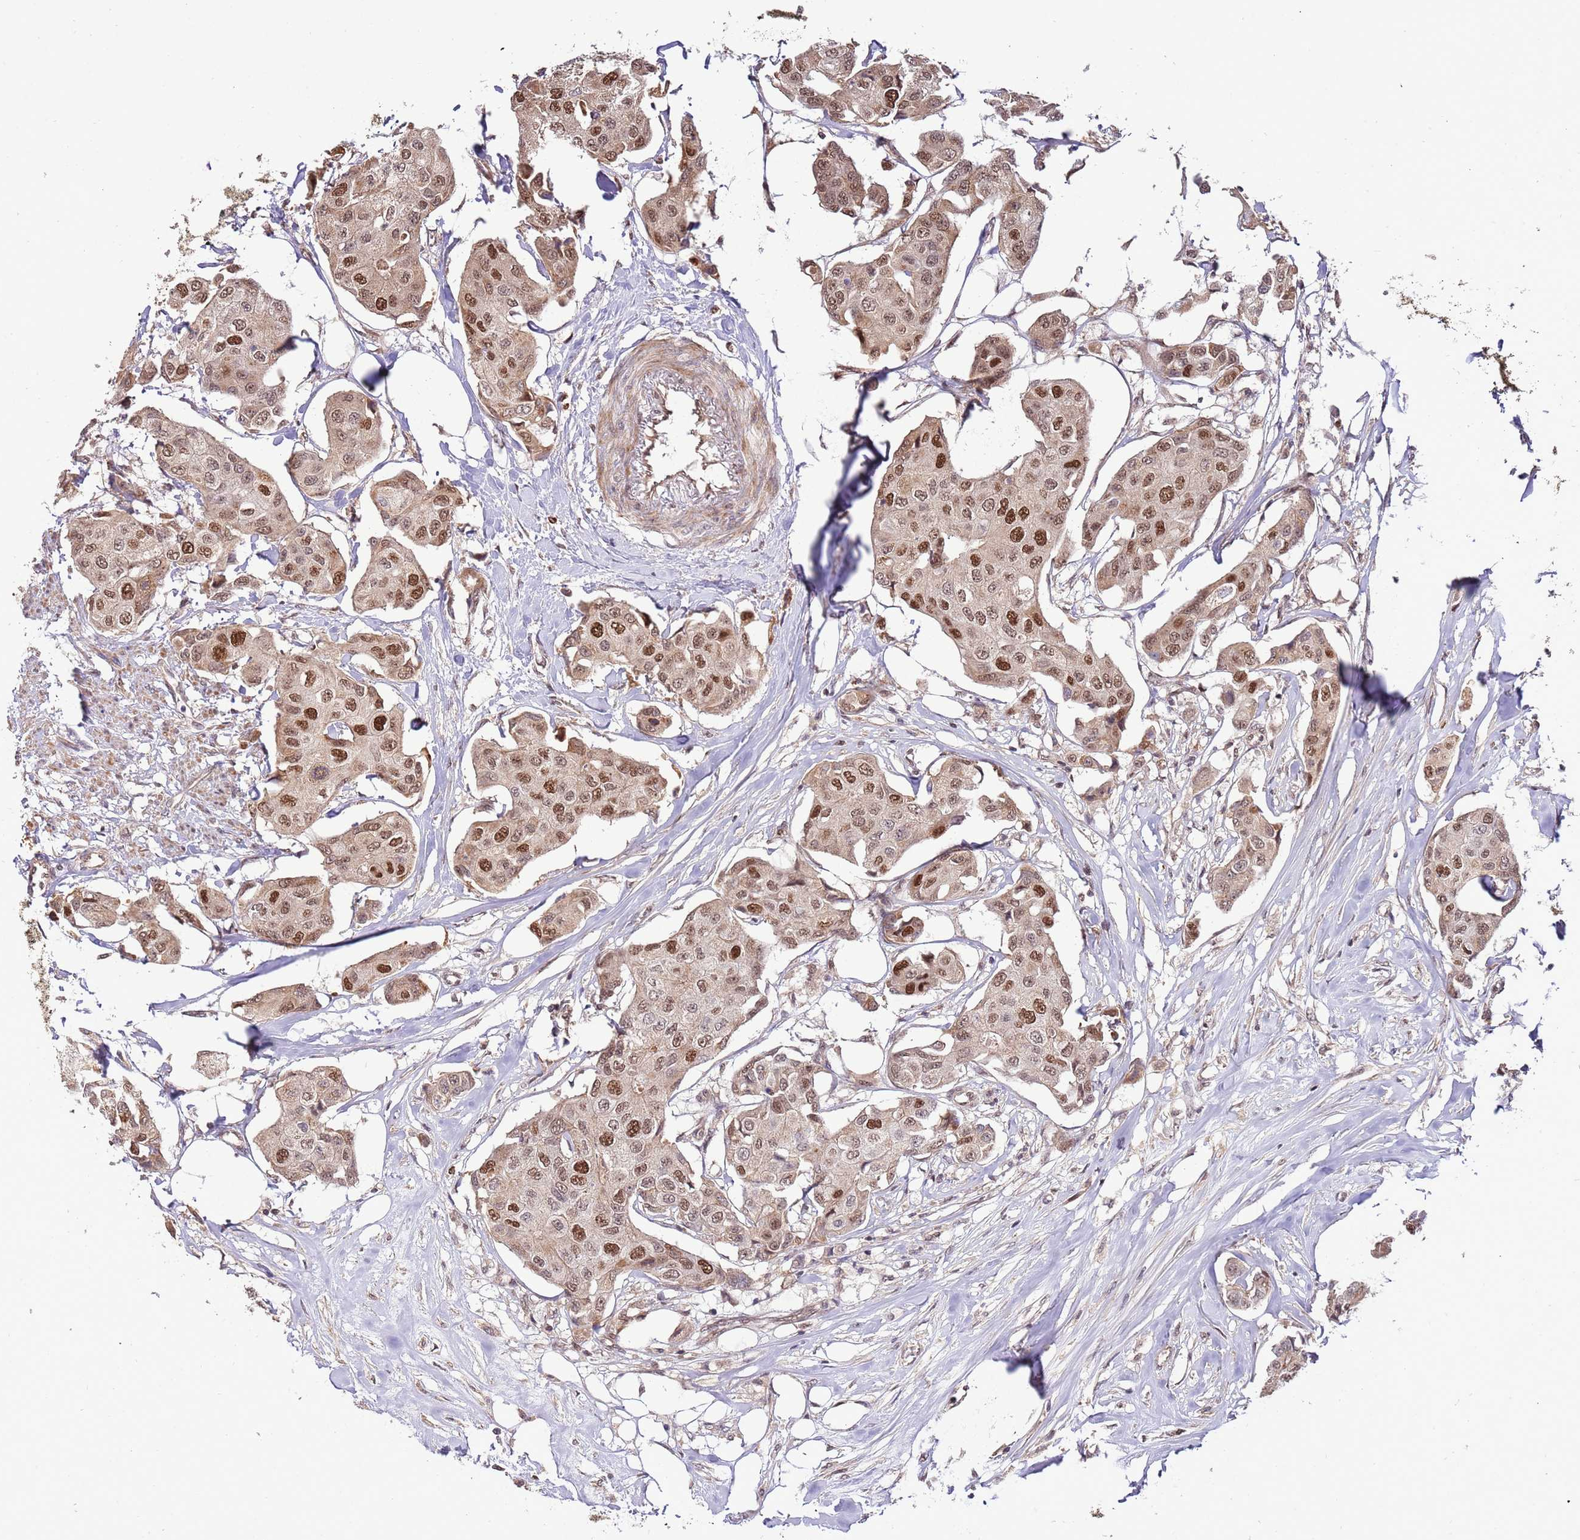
{"staining": {"intensity": "strong", "quantity": "25%-75%", "location": "nuclear"}, "tissue": "breast cancer", "cell_type": "Tumor cells", "image_type": "cancer", "snomed": [{"axis": "morphology", "description": "Duct carcinoma"}, {"axis": "topography", "description": "Breast"}, {"axis": "topography", "description": "Lymph node"}], "caption": "Immunohistochemical staining of breast cancer (intraductal carcinoma) displays high levels of strong nuclear expression in about 25%-75% of tumor cells.", "gene": "RIF1", "patient": {"sex": "female", "age": 80}}